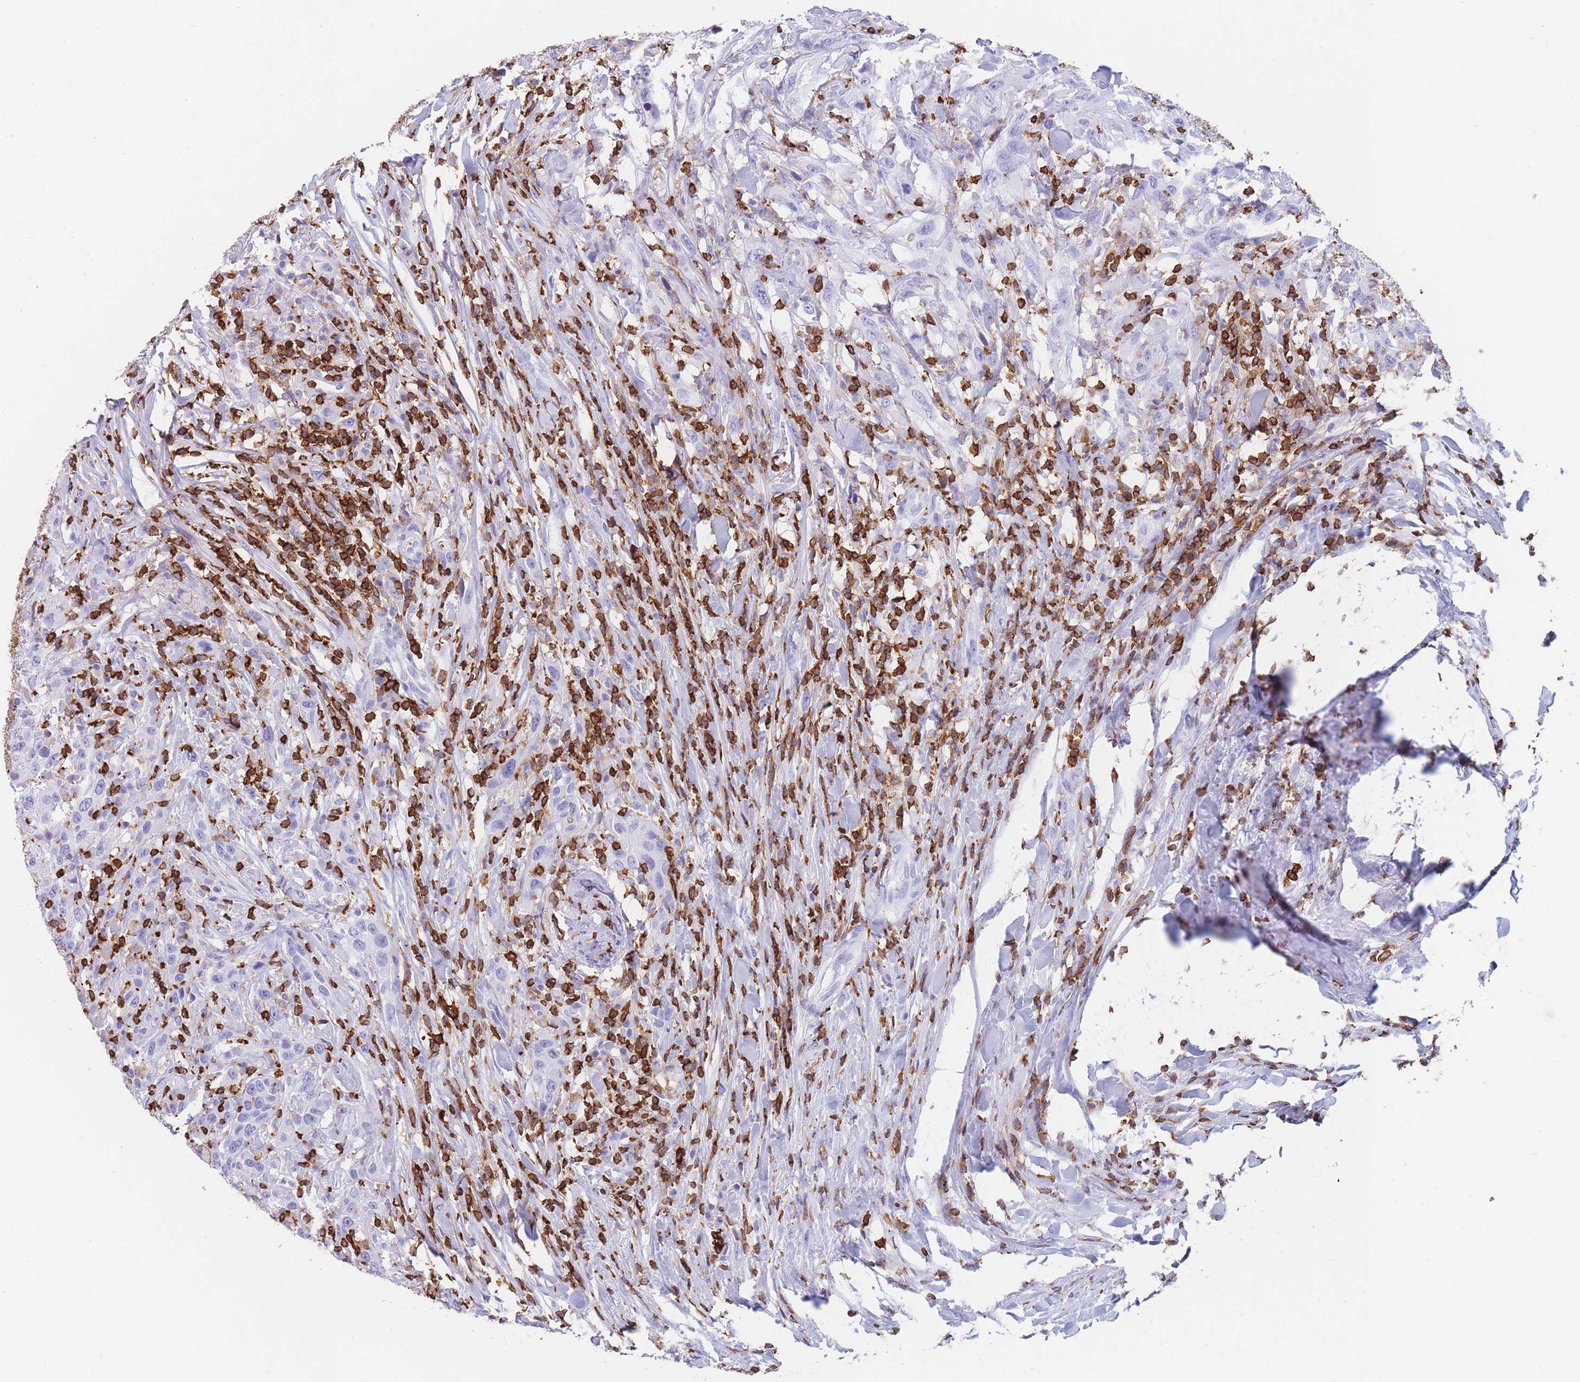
{"staining": {"intensity": "negative", "quantity": "none", "location": "none"}, "tissue": "urothelial cancer", "cell_type": "Tumor cells", "image_type": "cancer", "snomed": [{"axis": "morphology", "description": "Urothelial carcinoma, High grade"}, {"axis": "topography", "description": "Urinary bladder"}], "caption": "This is a photomicrograph of immunohistochemistry staining of urothelial cancer, which shows no expression in tumor cells.", "gene": "CORO1A", "patient": {"sex": "male", "age": 61}}